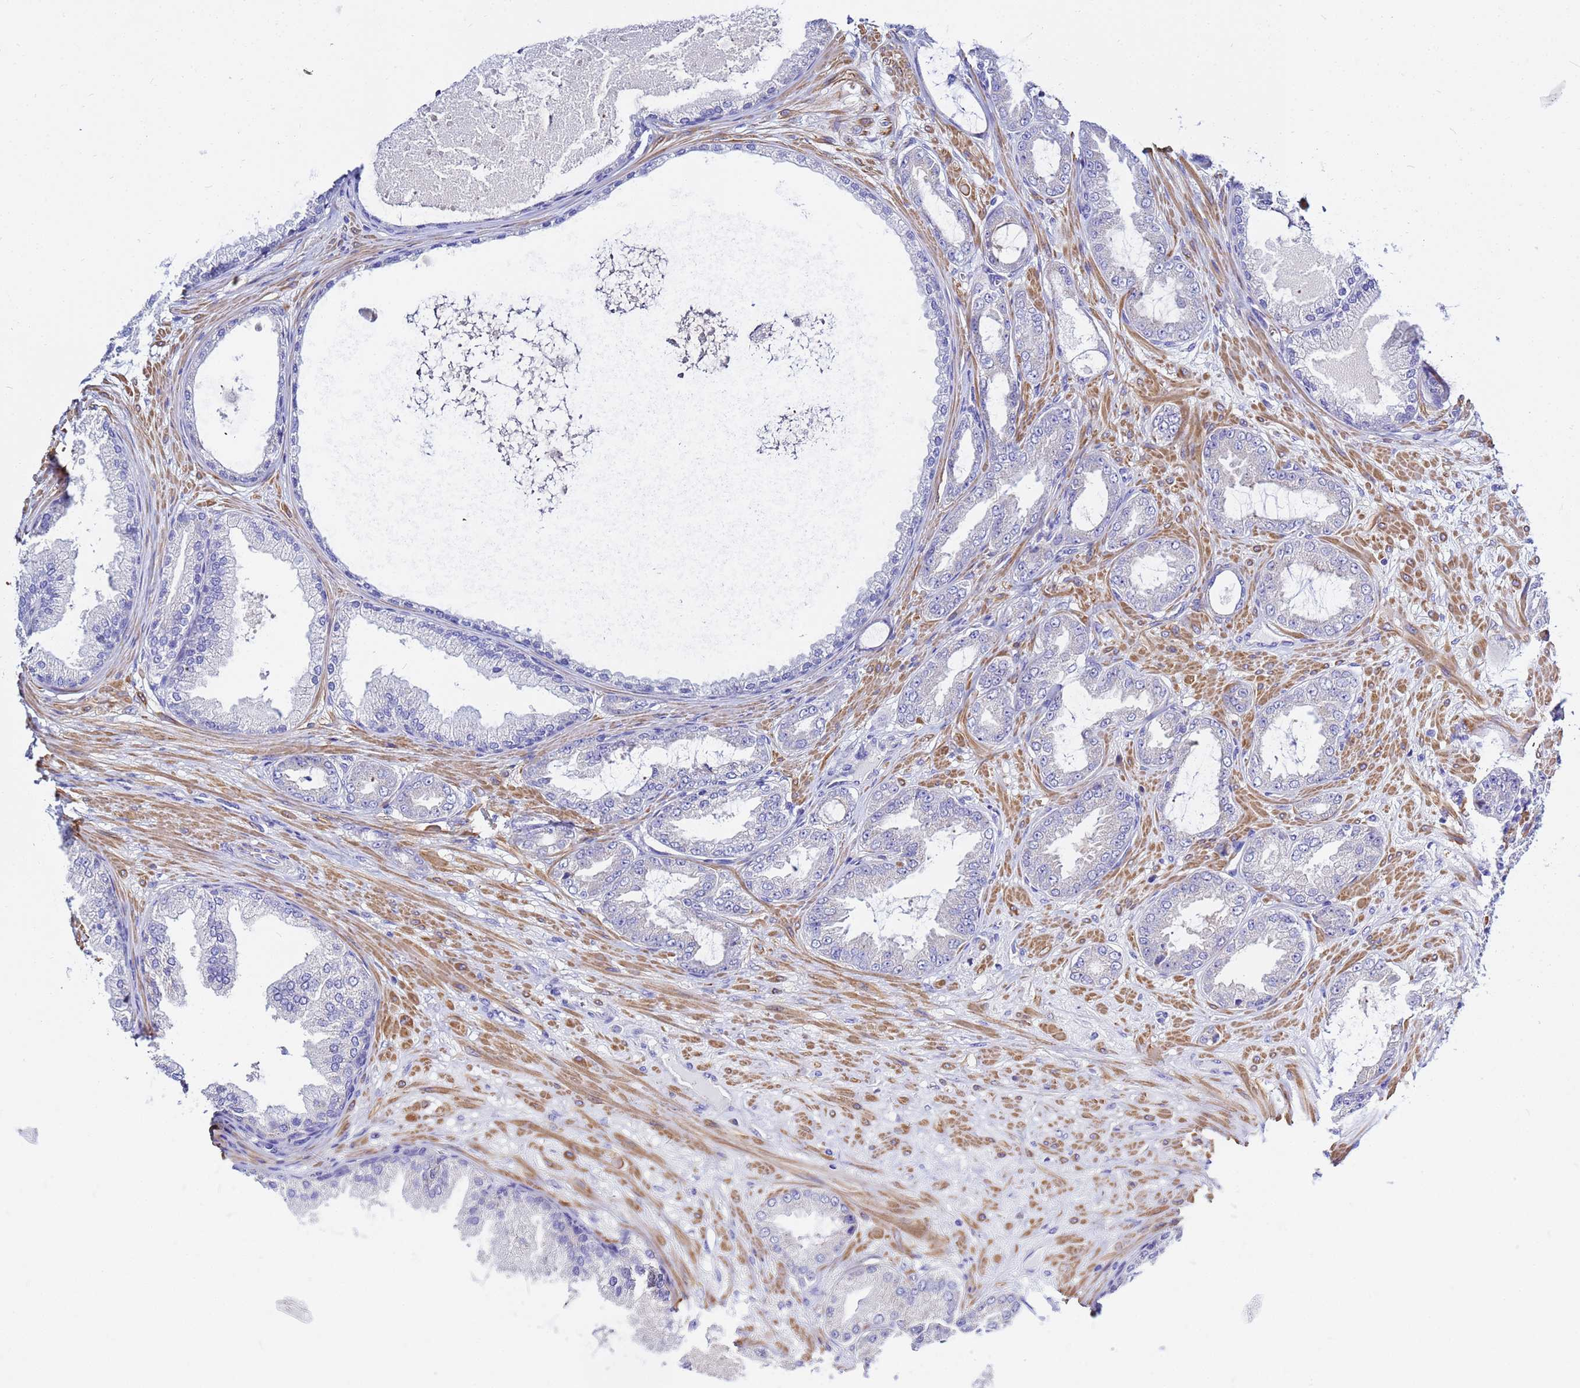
{"staining": {"intensity": "negative", "quantity": "none", "location": "none"}, "tissue": "prostate cancer", "cell_type": "Tumor cells", "image_type": "cancer", "snomed": [{"axis": "morphology", "description": "Adenocarcinoma, Low grade"}, {"axis": "topography", "description": "Prostate"}], "caption": "The photomicrograph reveals no staining of tumor cells in prostate low-grade adenocarcinoma.", "gene": "USP18", "patient": {"sex": "male", "age": 63}}